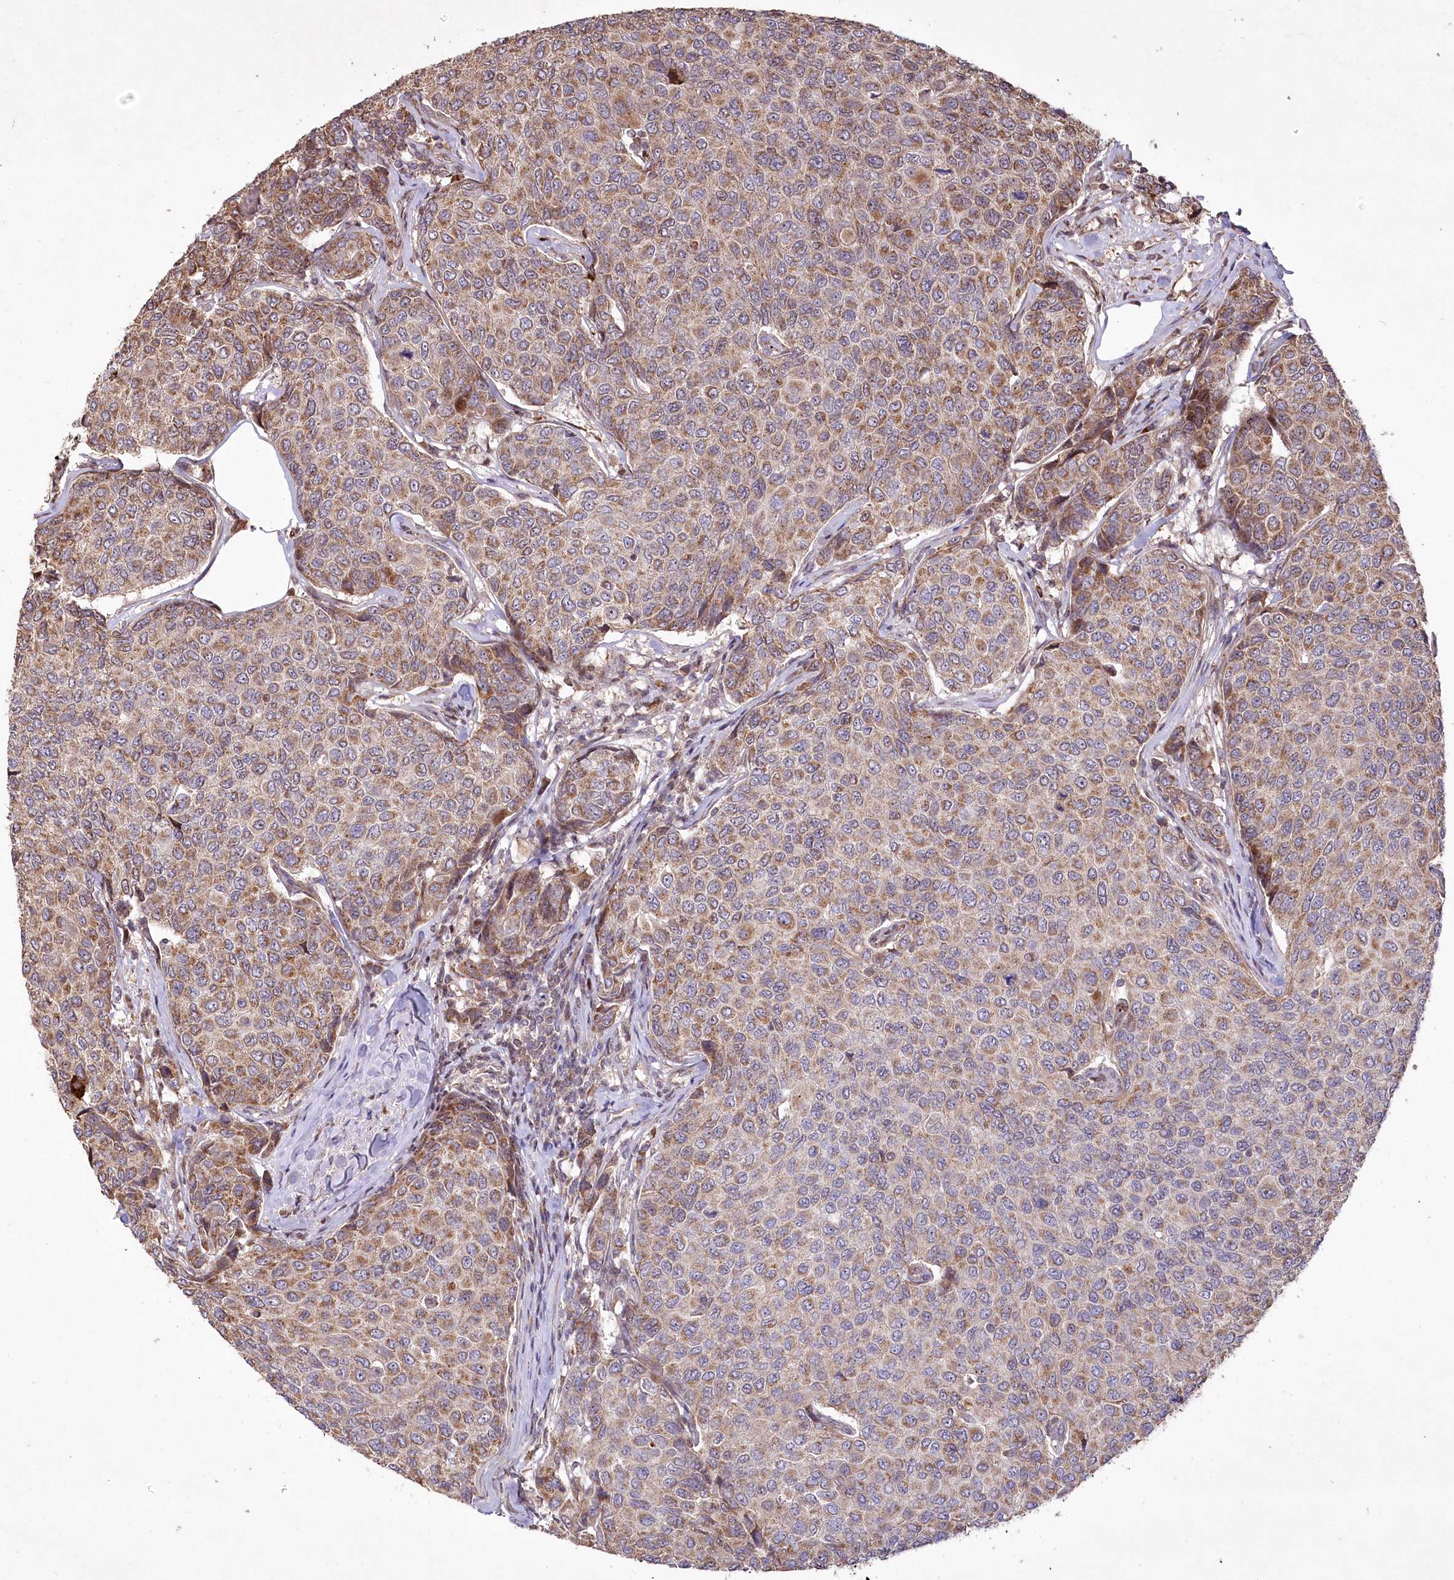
{"staining": {"intensity": "moderate", "quantity": ">75%", "location": "cytoplasmic/membranous"}, "tissue": "breast cancer", "cell_type": "Tumor cells", "image_type": "cancer", "snomed": [{"axis": "morphology", "description": "Duct carcinoma"}, {"axis": "topography", "description": "Breast"}], "caption": "Human breast cancer stained for a protein (brown) displays moderate cytoplasmic/membranous positive staining in about >75% of tumor cells.", "gene": "PSTK", "patient": {"sex": "female", "age": 55}}